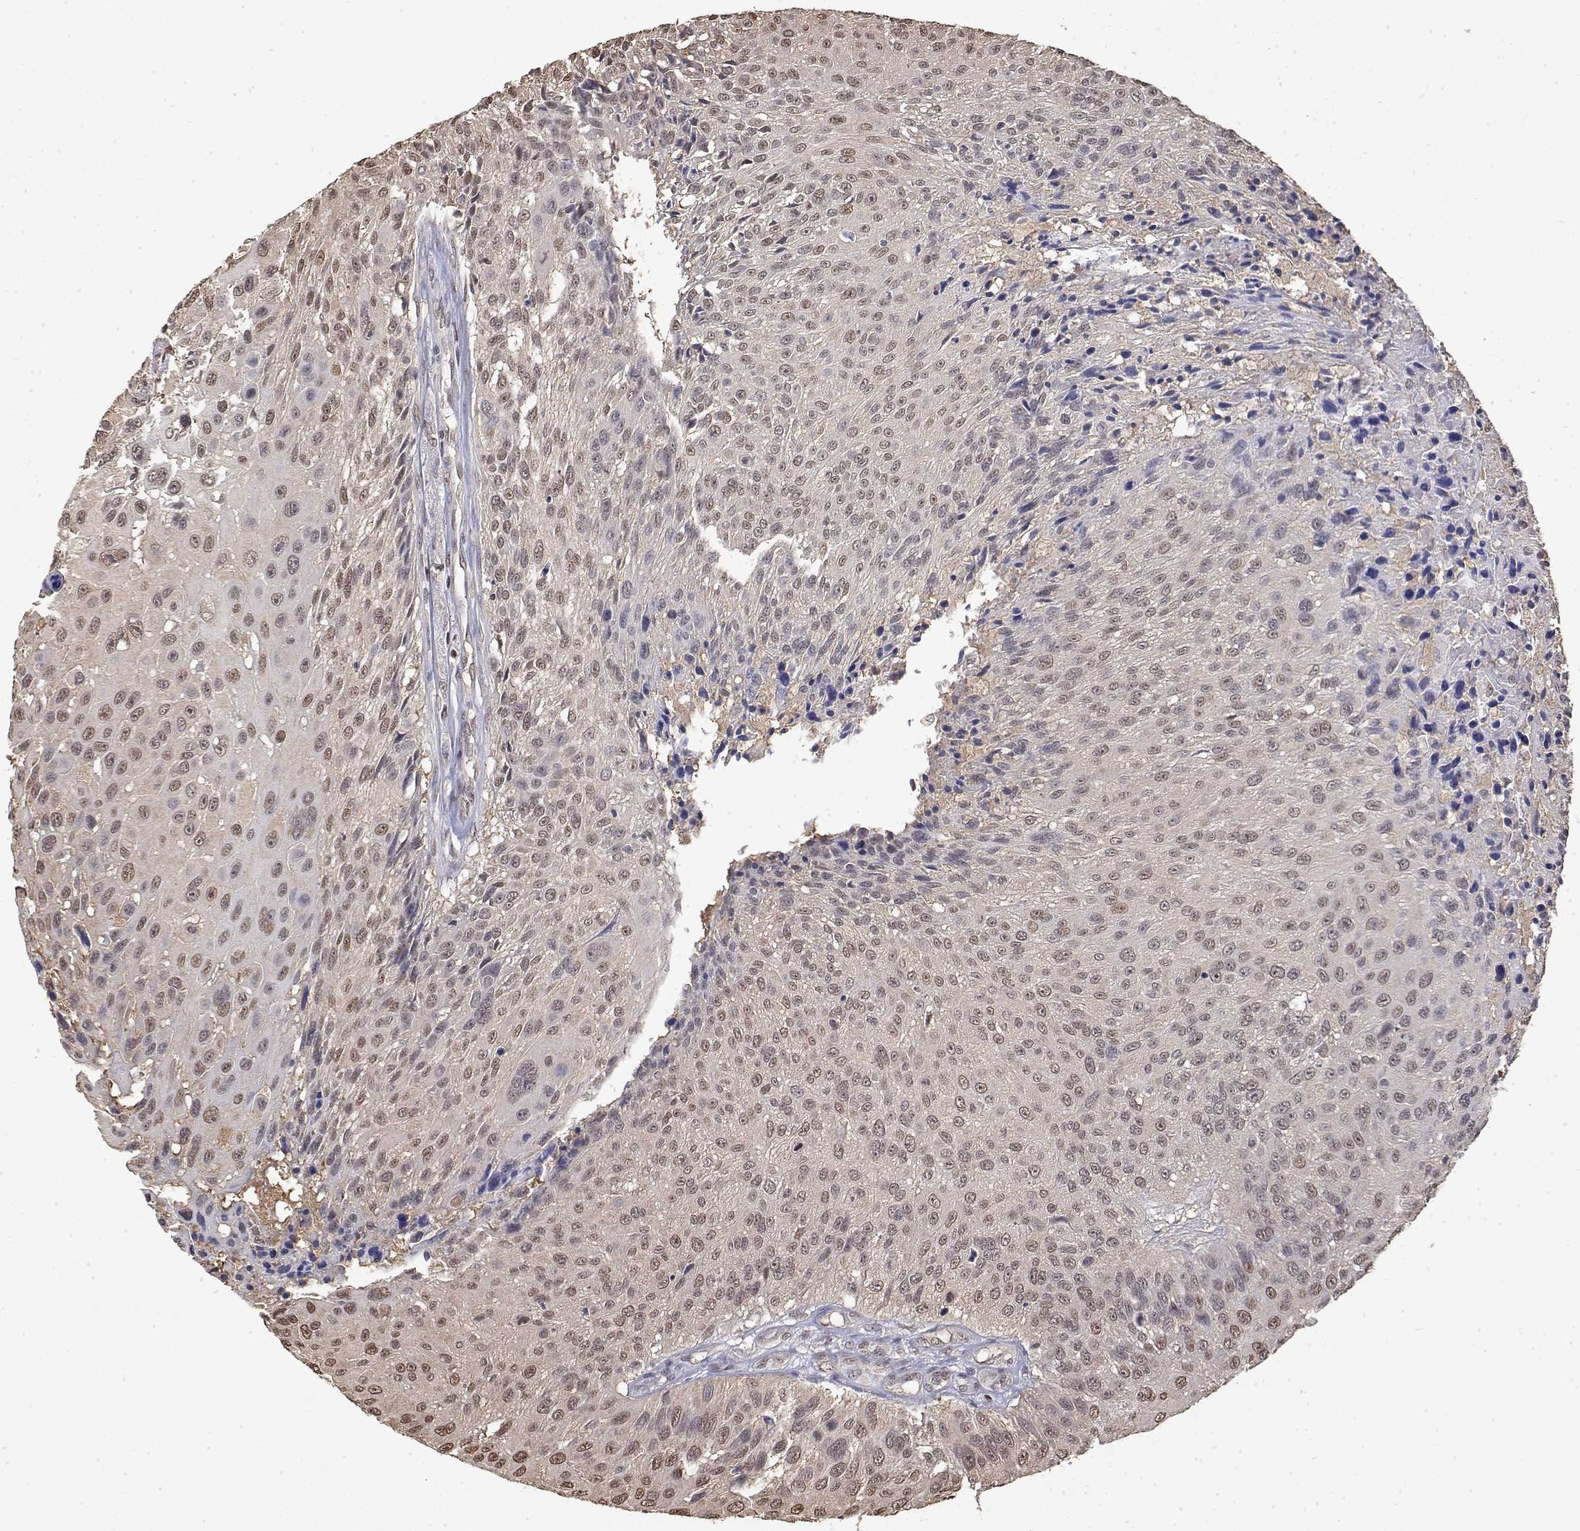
{"staining": {"intensity": "weak", "quantity": ">75%", "location": "nuclear"}, "tissue": "urothelial cancer", "cell_type": "Tumor cells", "image_type": "cancer", "snomed": [{"axis": "morphology", "description": "Urothelial carcinoma, NOS"}, {"axis": "topography", "description": "Urinary bladder"}], "caption": "Immunohistochemistry of urothelial cancer reveals low levels of weak nuclear positivity in approximately >75% of tumor cells.", "gene": "TPI1", "patient": {"sex": "male", "age": 55}}